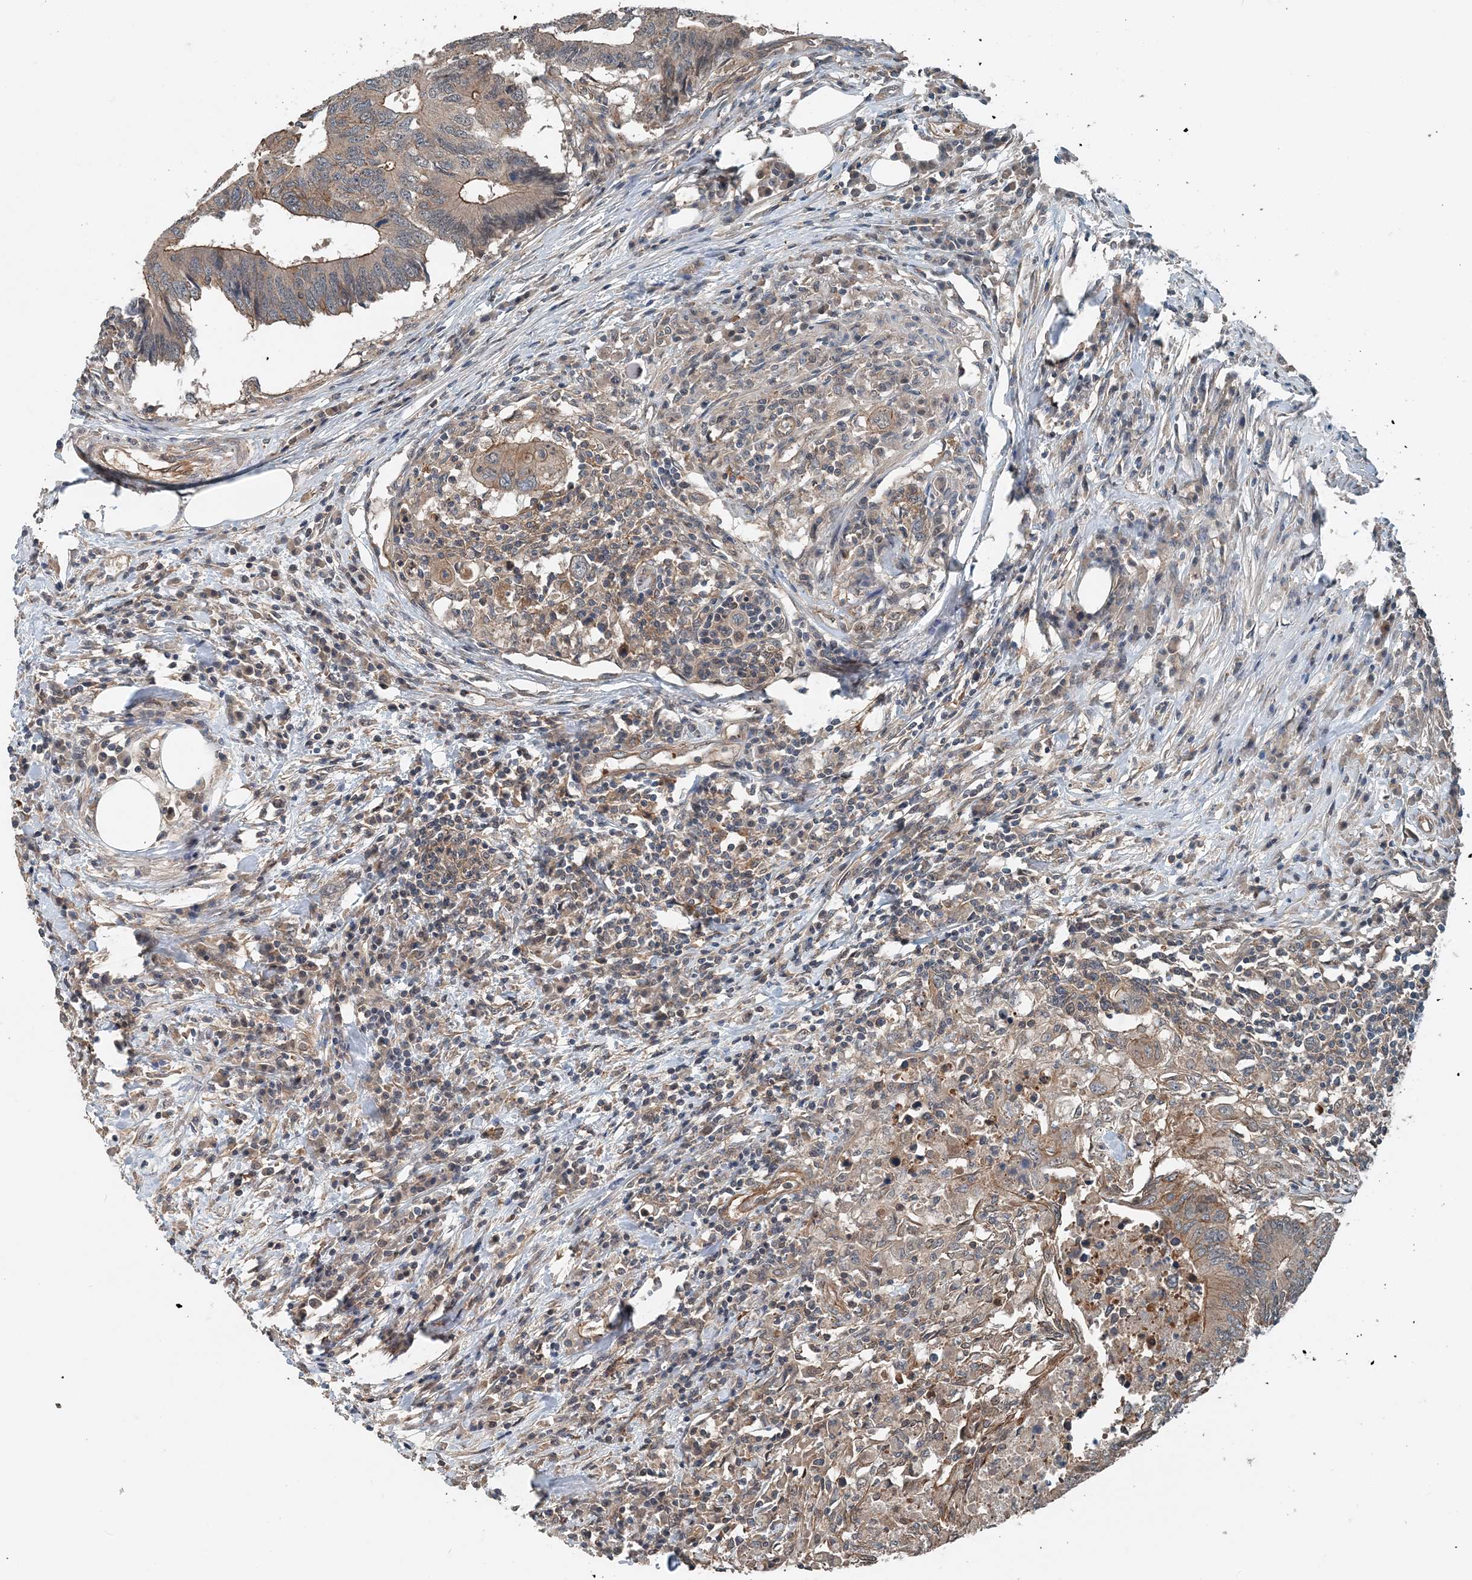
{"staining": {"intensity": "moderate", "quantity": "25%-75%", "location": "cytoplasmic/membranous"}, "tissue": "colorectal cancer", "cell_type": "Tumor cells", "image_type": "cancer", "snomed": [{"axis": "morphology", "description": "Adenocarcinoma, NOS"}, {"axis": "topography", "description": "Colon"}], "caption": "Human colorectal adenocarcinoma stained with a protein marker demonstrates moderate staining in tumor cells.", "gene": "SMPD3", "patient": {"sex": "male", "age": 71}}